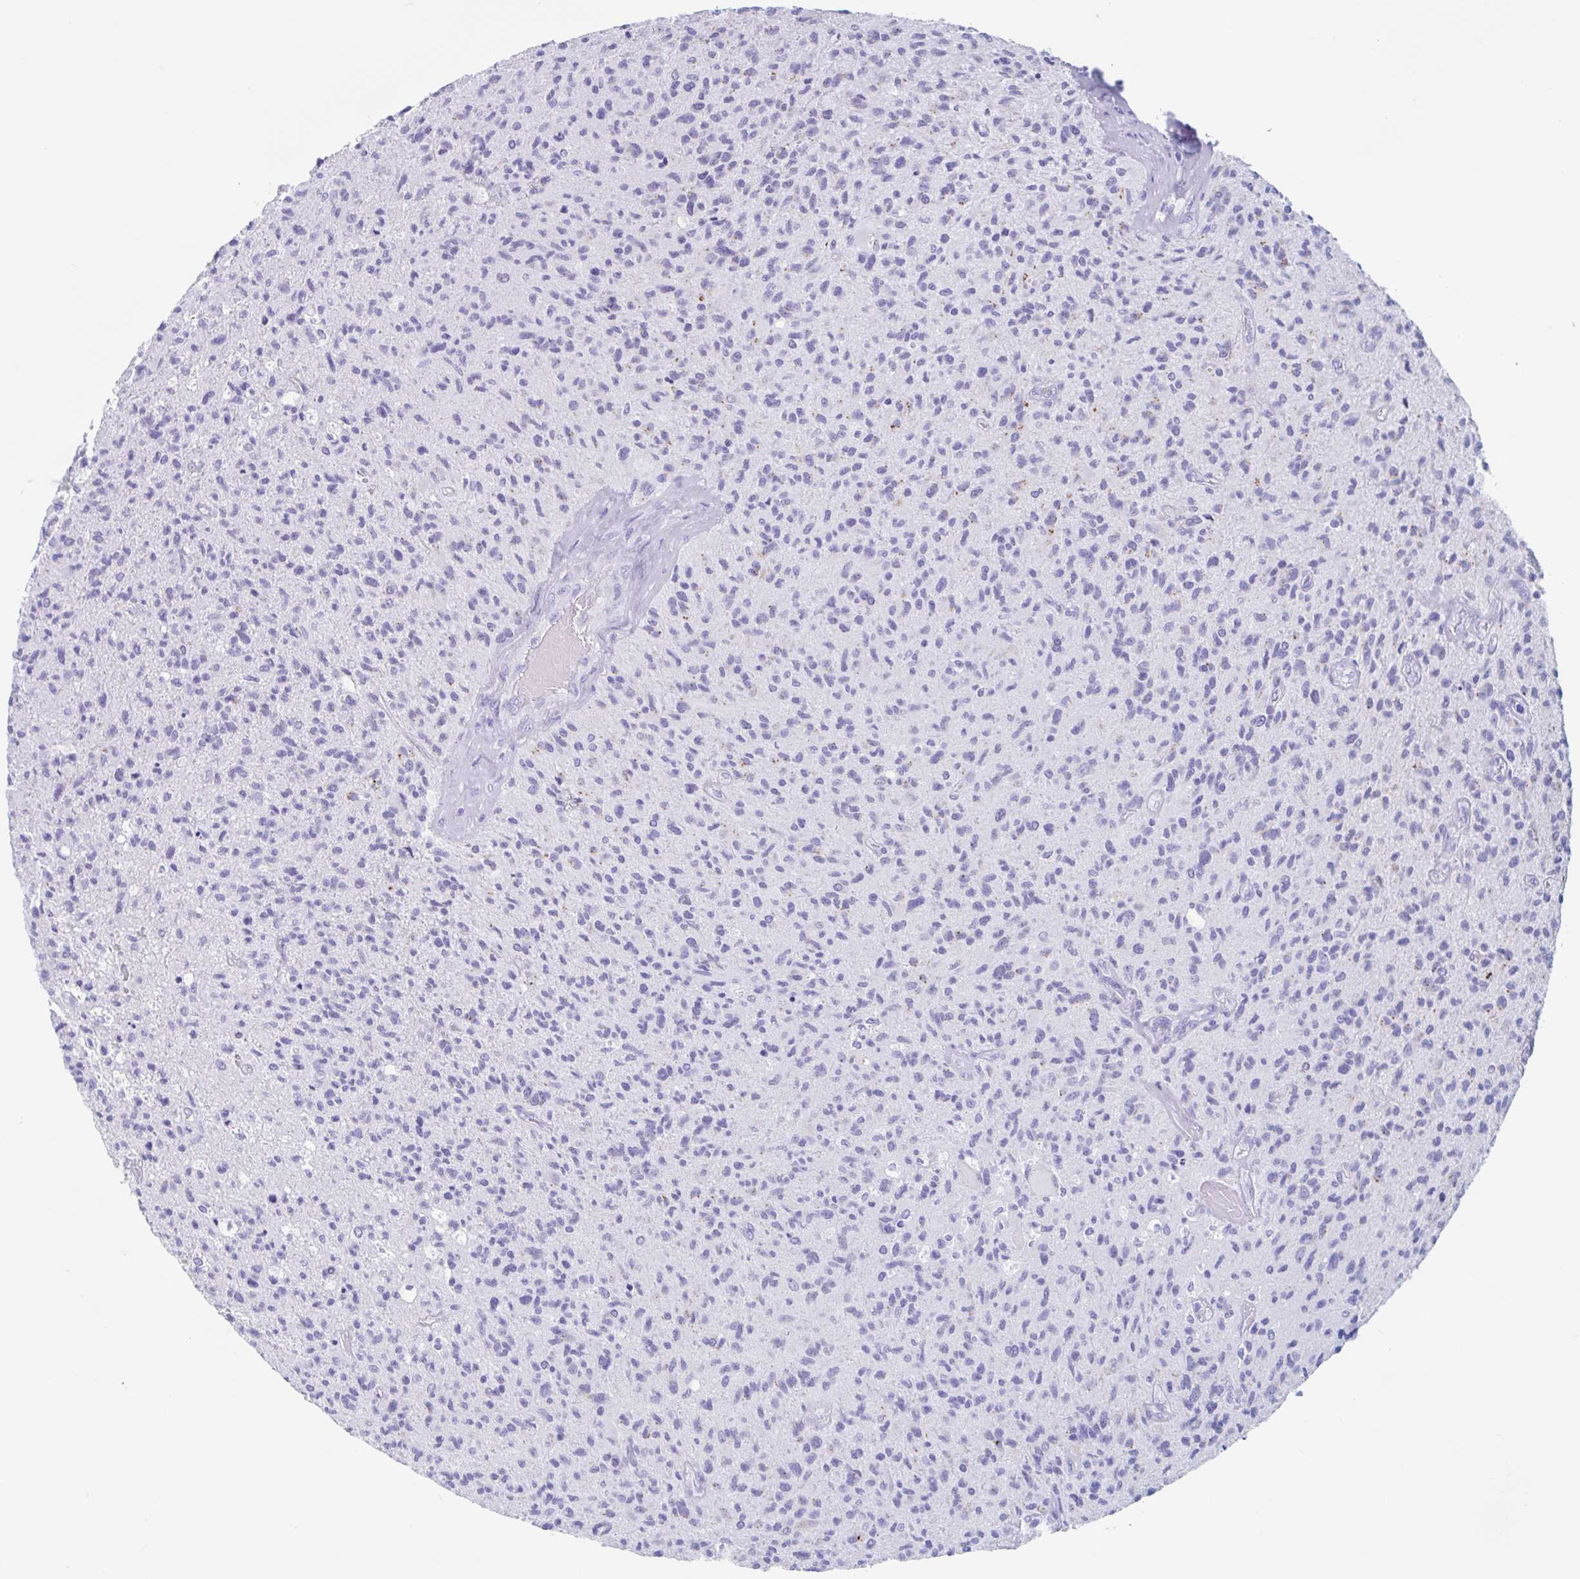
{"staining": {"intensity": "negative", "quantity": "none", "location": "none"}, "tissue": "glioma", "cell_type": "Tumor cells", "image_type": "cancer", "snomed": [{"axis": "morphology", "description": "Glioma, malignant, High grade"}, {"axis": "topography", "description": "Brain"}], "caption": "Glioma was stained to show a protein in brown. There is no significant positivity in tumor cells.", "gene": "CPTP", "patient": {"sex": "female", "age": 70}}